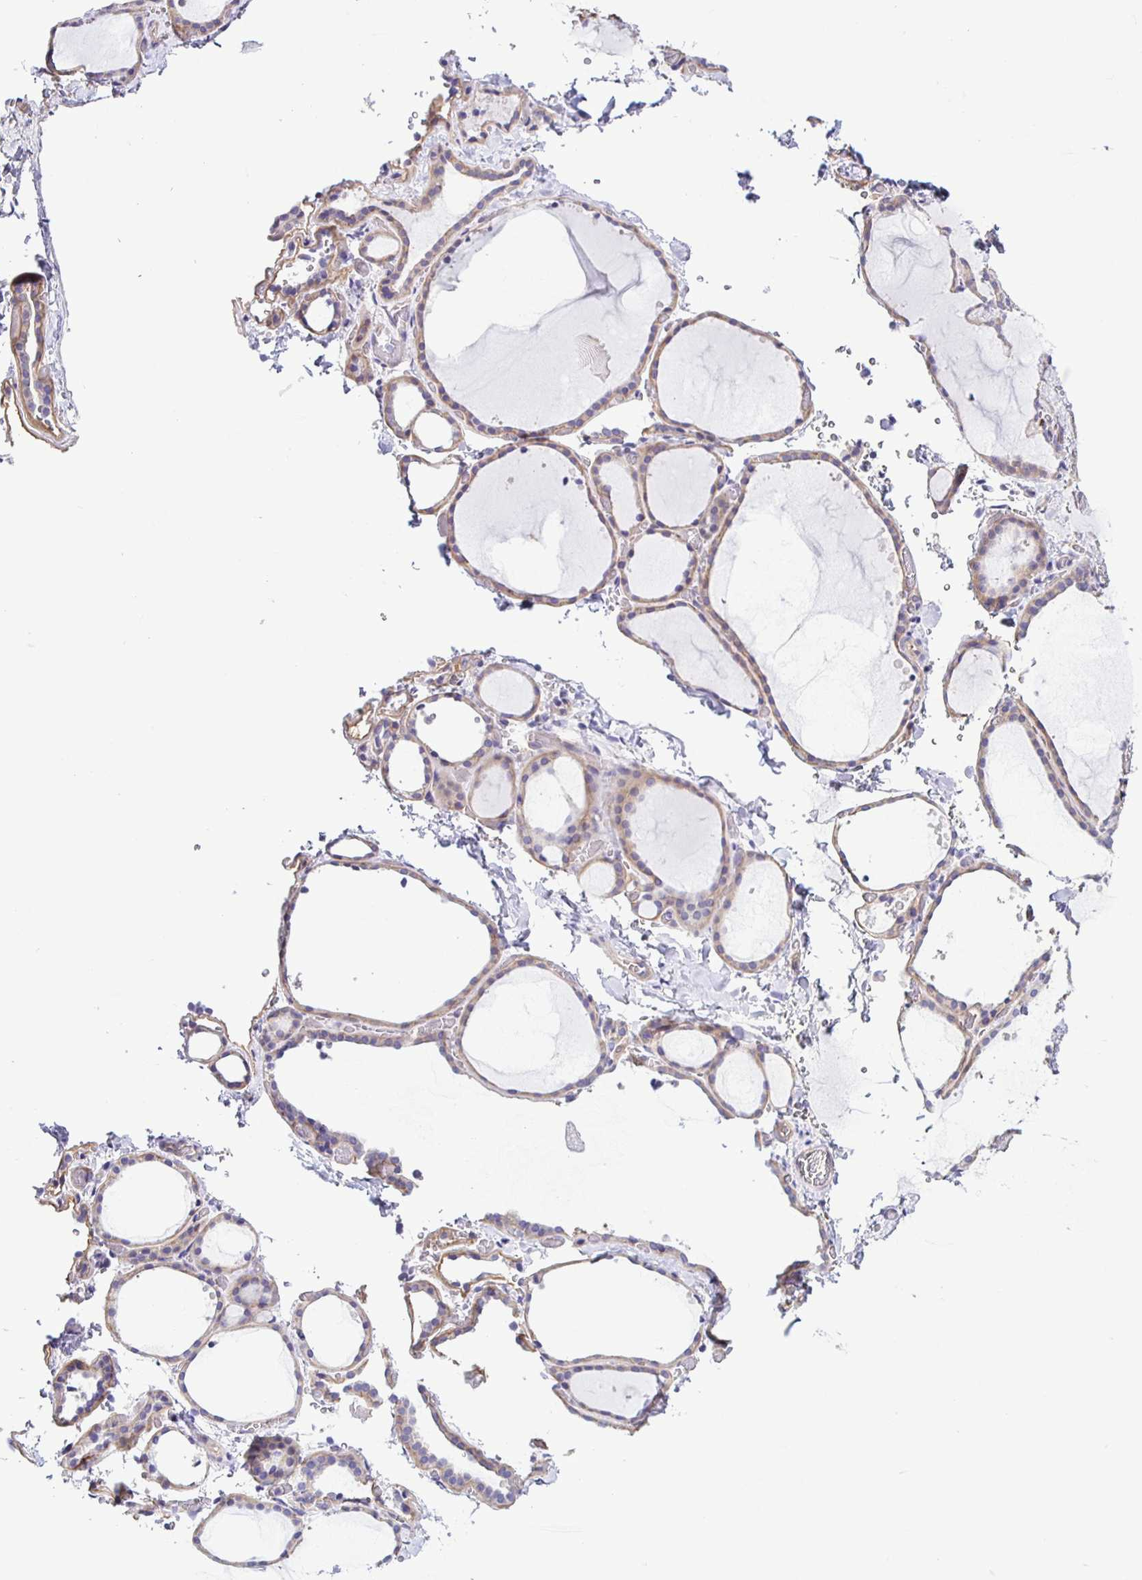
{"staining": {"intensity": "weak", "quantity": "25%-75%", "location": "cytoplasmic/membranous"}, "tissue": "thyroid gland", "cell_type": "Glandular cells", "image_type": "normal", "snomed": [{"axis": "morphology", "description": "Normal tissue, NOS"}, {"axis": "topography", "description": "Thyroid gland"}], "caption": "This photomicrograph reveals normal thyroid gland stained with IHC to label a protein in brown. The cytoplasmic/membranous of glandular cells show weak positivity for the protein. Nuclei are counter-stained blue.", "gene": "BOLL", "patient": {"sex": "female", "age": 36}}